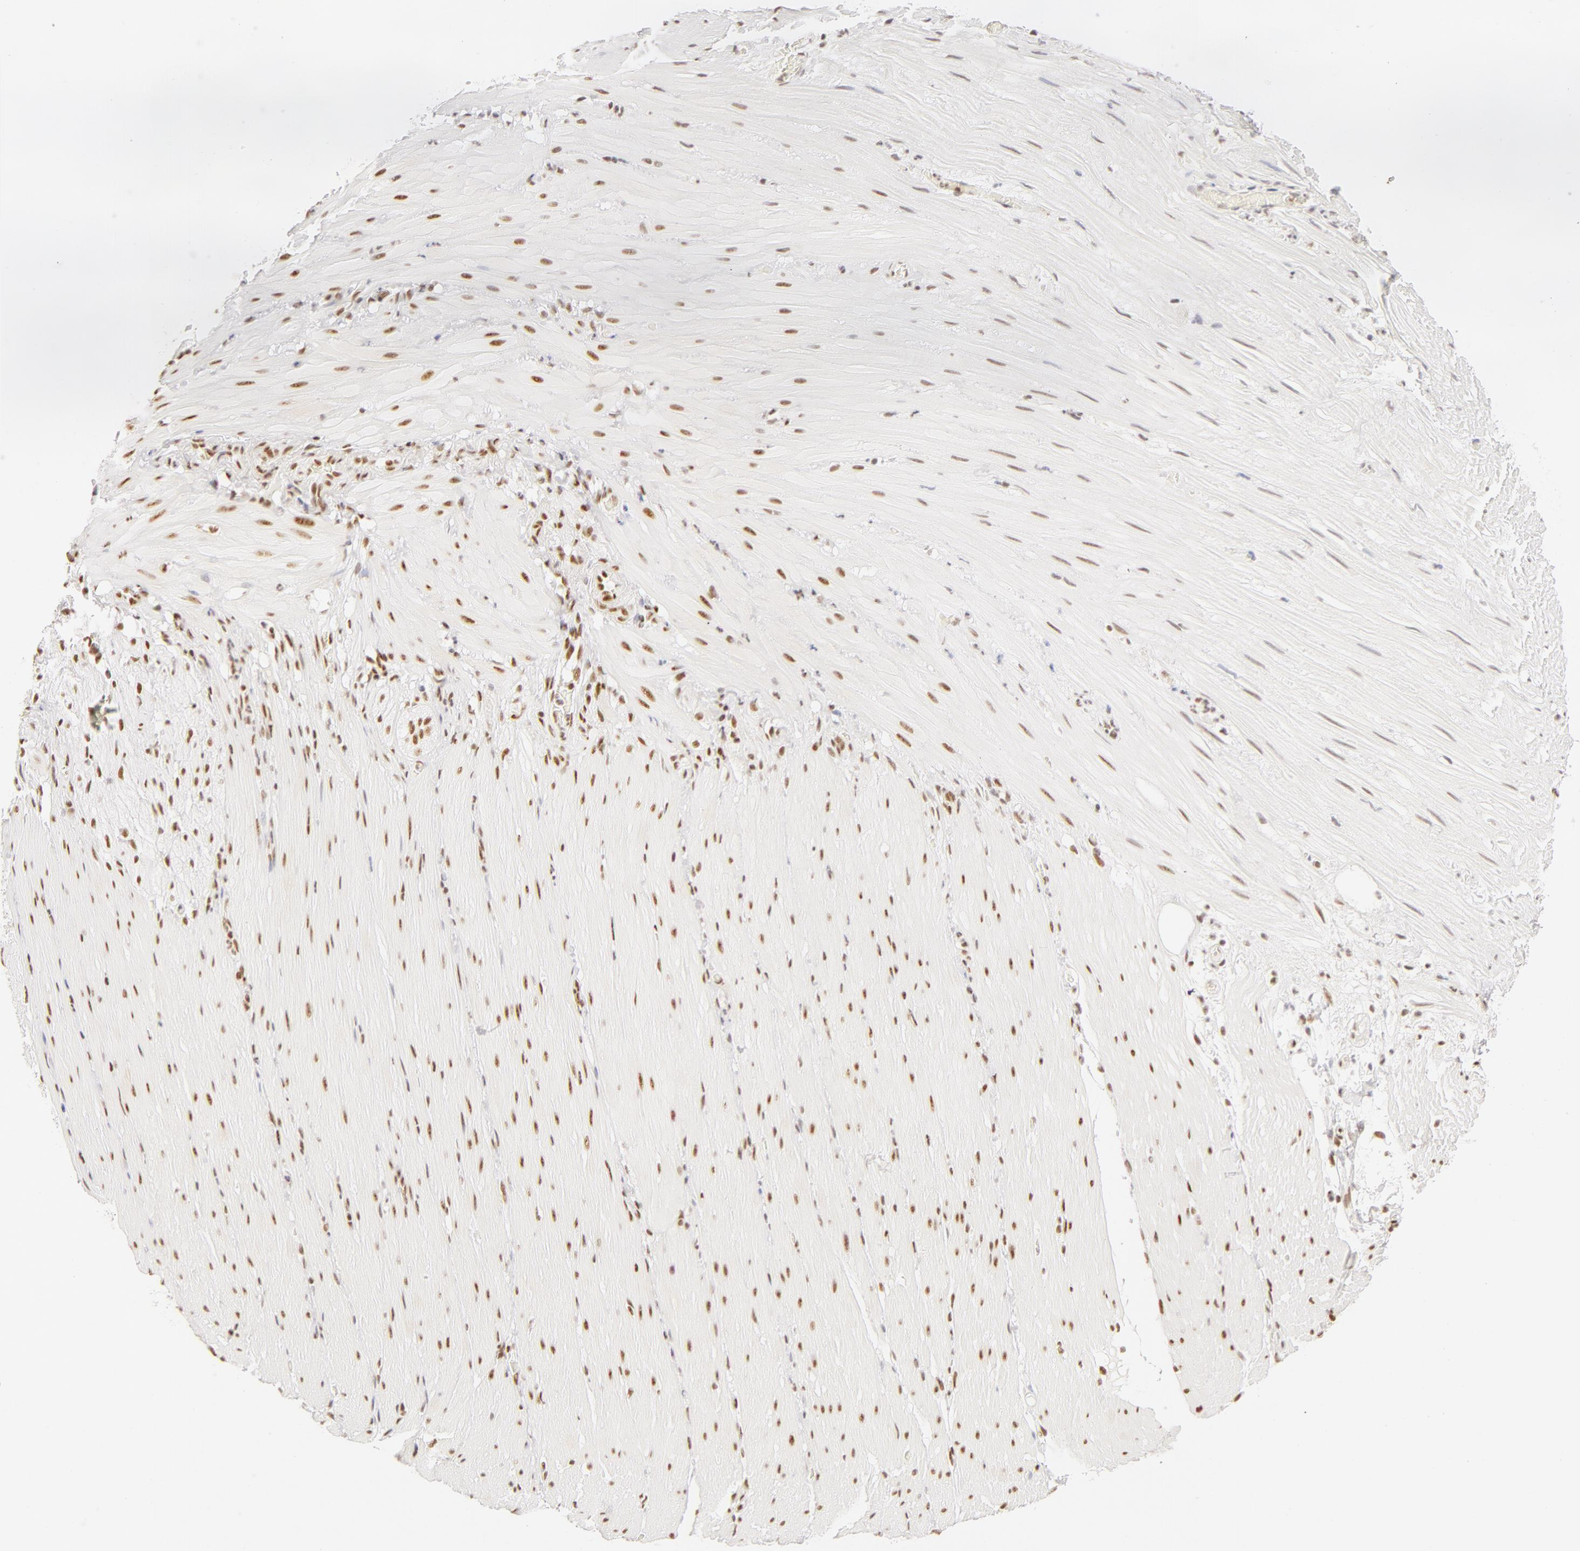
{"staining": {"intensity": "moderate", "quantity": ">75%", "location": "nuclear"}, "tissue": "smooth muscle", "cell_type": "Smooth muscle cells", "image_type": "normal", "snomed": [{"axis": "morphology", "description": "Normal tissue, NOS"}, {"axis": "topography", "description": "Duodenum"}], "caption": "Brown immunohistochemical staining in unremarkable human smooth muscle demonstrates moderate nuclear positivity in approximately >75% of smooth muscle cells. The protein is stained brown, and the nuclei are stained in blue (DAB IHC with brightfield microscopy, high magnification).", "gene": "RBM39", "patient": {"sex": "male", "age": 63}}